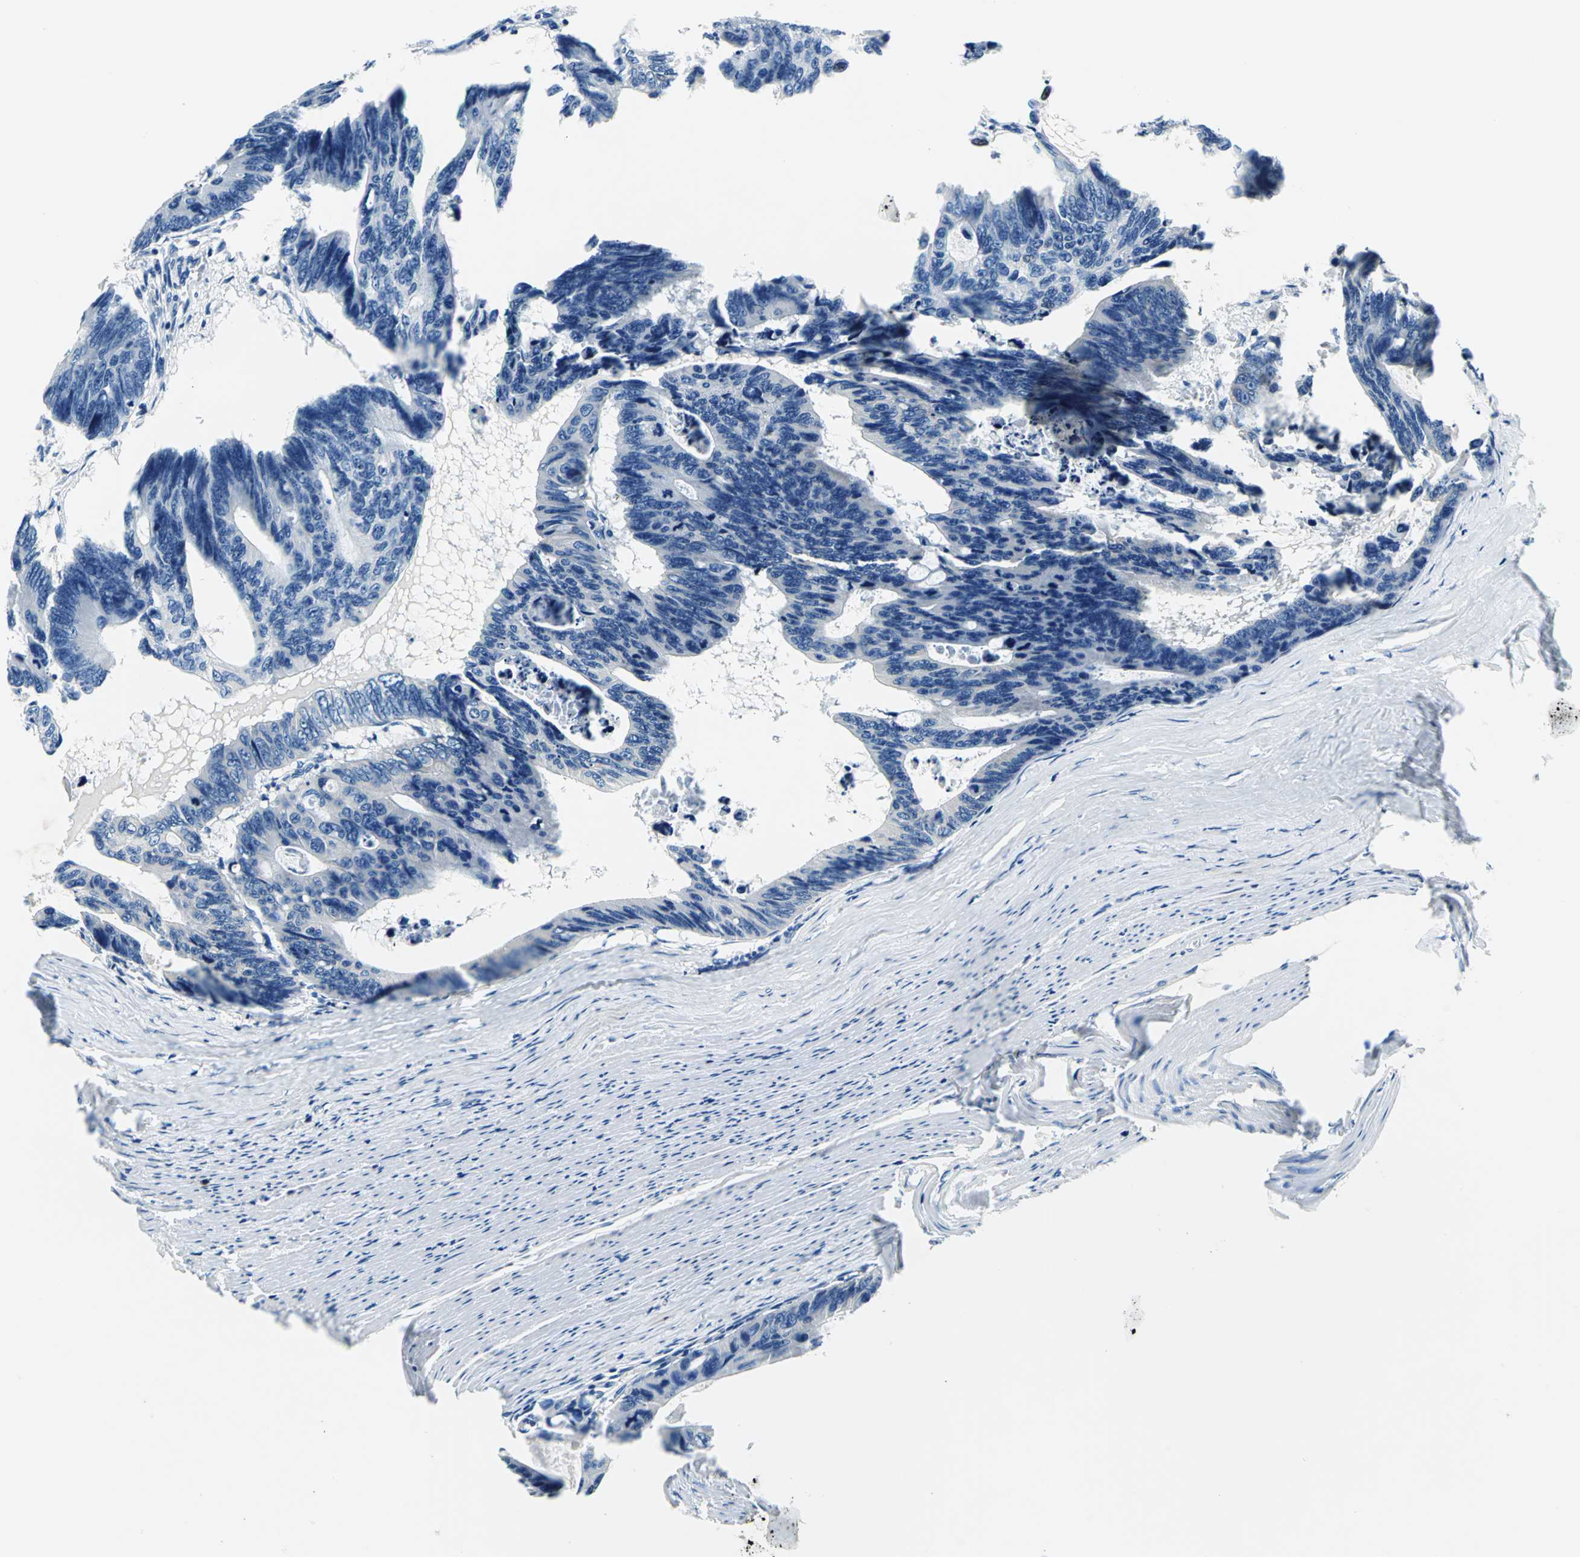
{"staining": {"intensity": "negative", "quantity": "none", "location": "none"}, "tissue": "colorectal cancer", "cell_type": "Tumor cells", "image_type": "cancer", "snomed": [{"axis": "morphology", "description": "Adenocarcinoma, NOS"}, {"axis": "topography", "description": "Colon"}], "caption": "An IHC histopathology image of colorectal cancer is shown. There is no staining in tumor cells of colorectal cancer.", "gene": "TRIM25", "patient": {"sex": "female", "age": 55}}